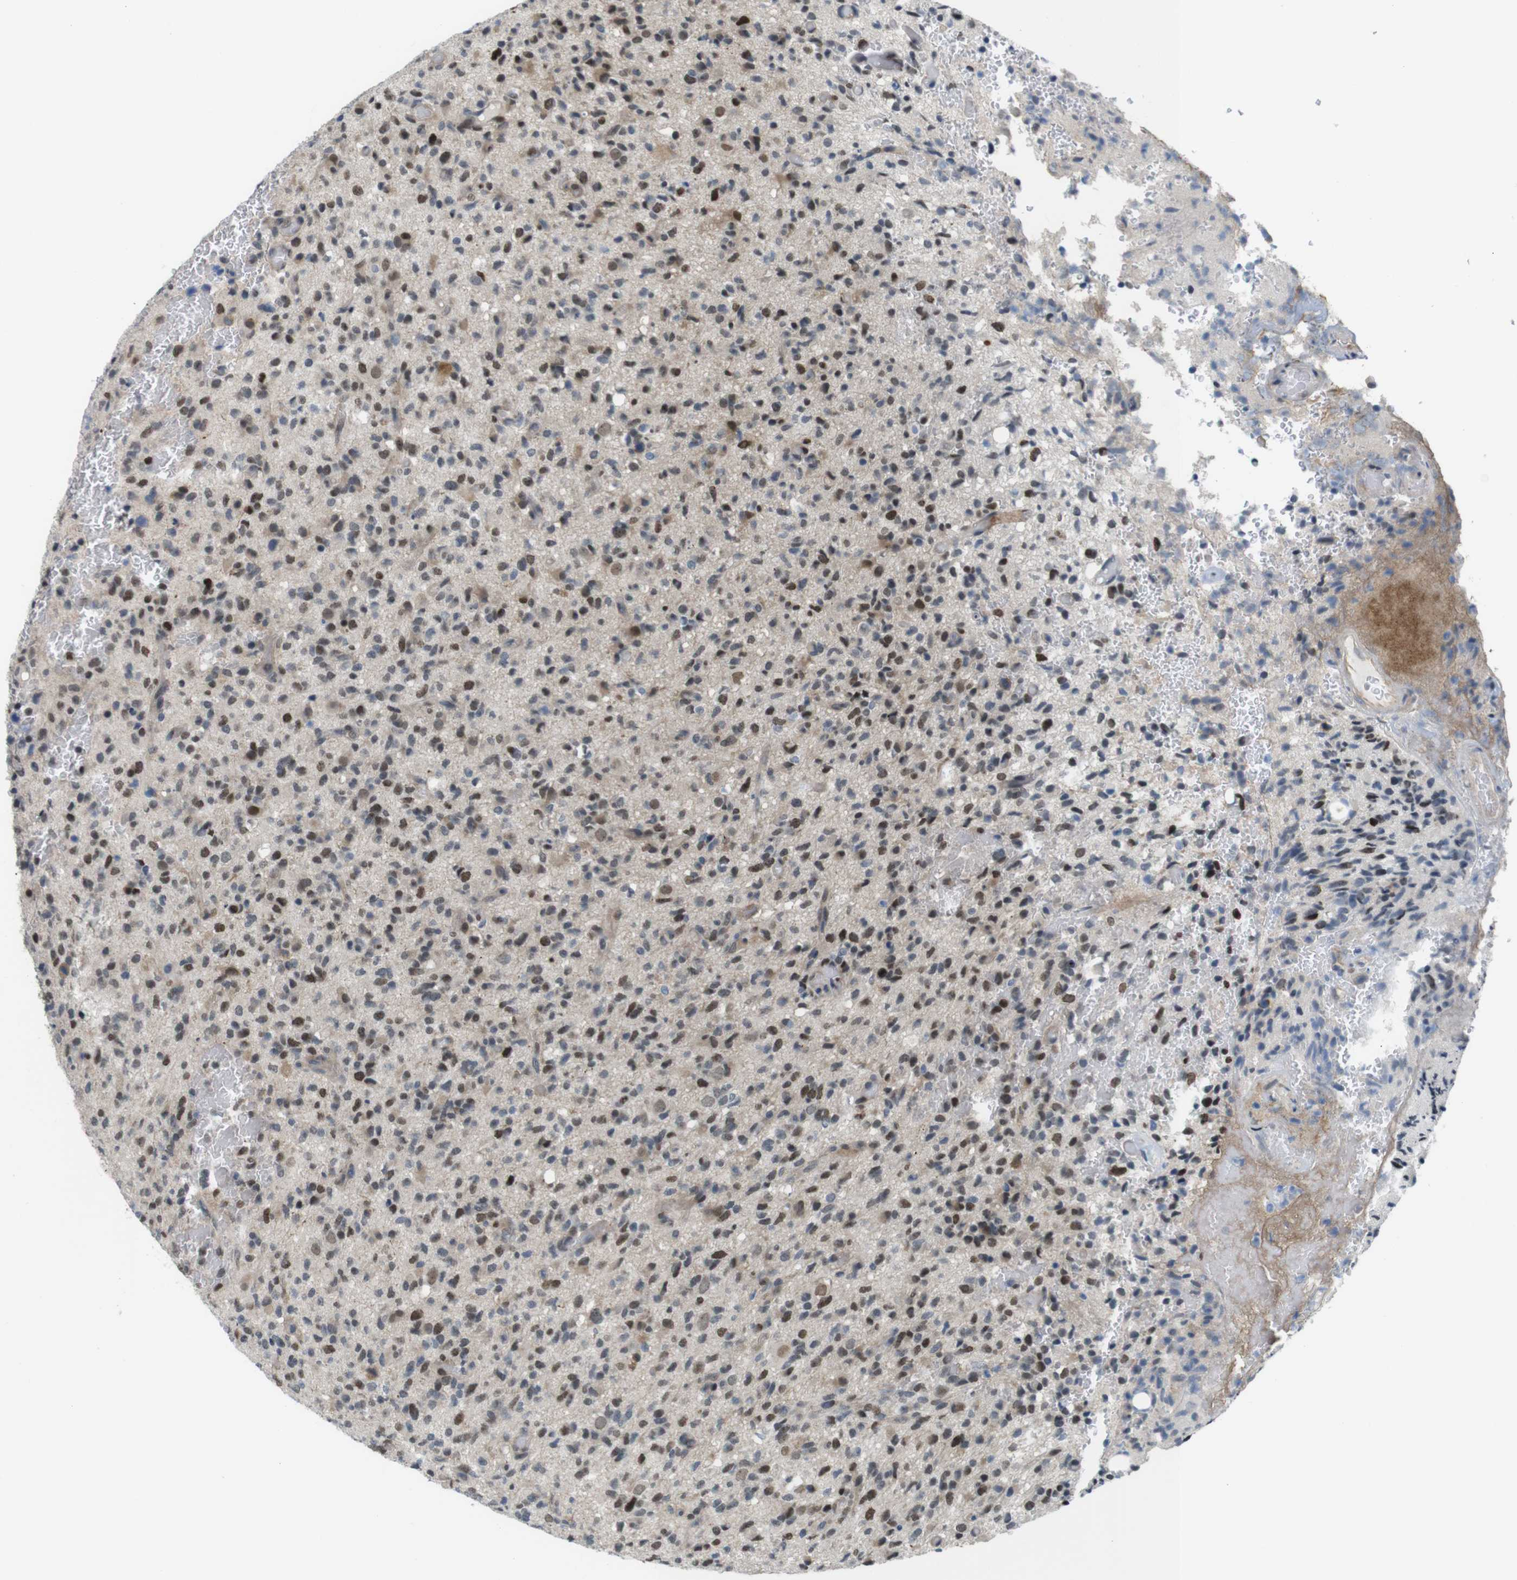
{"staining": {"intensity": "moderate", "quantity": "<25%", "location": "nuclear"}, "tissue": "glioma", "cell_type": "Tumor cells", "image_type": "cancer", "snomed": [{"axis": "morphology", "description": "Glioma, malignant, High grade"}, {"axis": "topography", "description": "Brain"}], "caption": "About <25% of tumor cells in human glioma reveal moderate nuclear protein staining as visualized by brown immunohistochemical staining.", "gene": "SMCO2", "patient": {"sex": "male", "age": 71}}